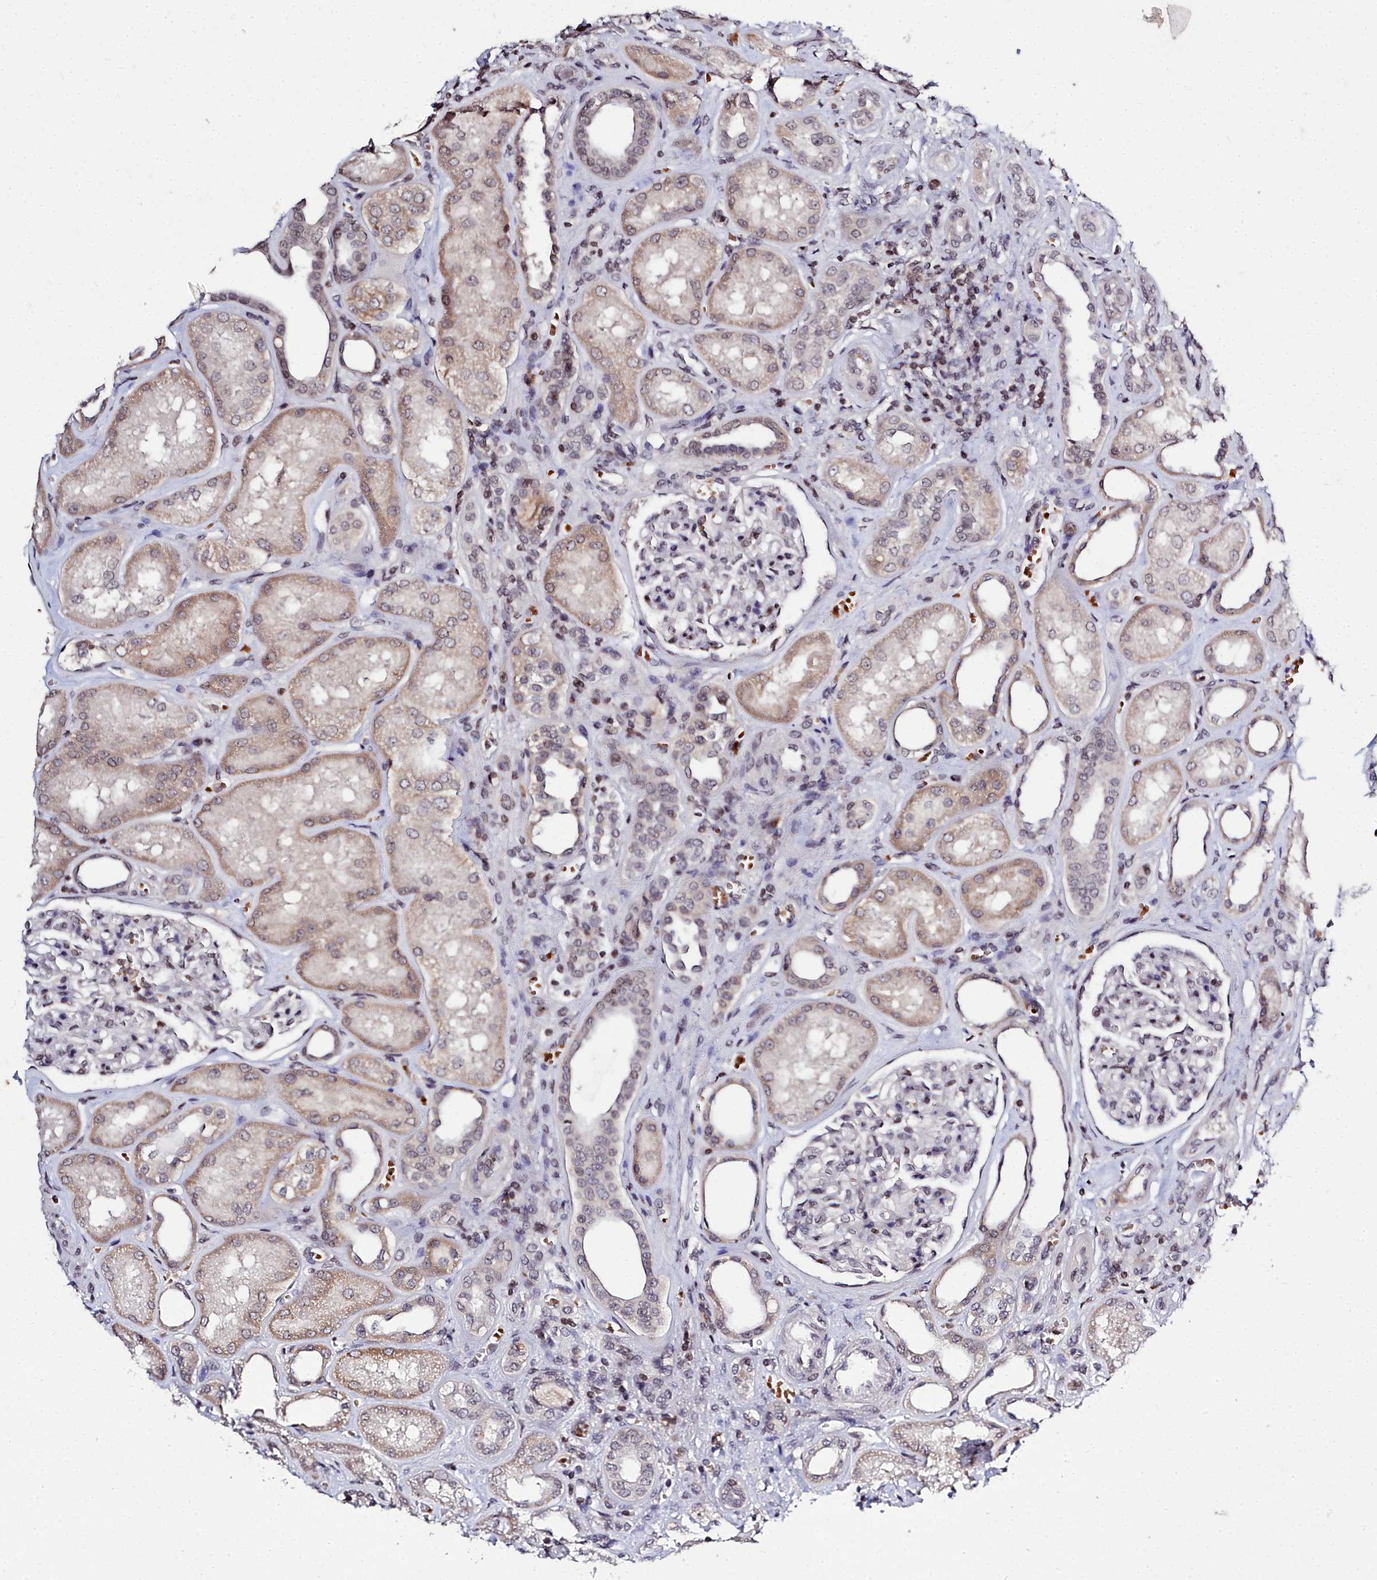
{"staining": {"intensity": "weak", "quantity": "25%-75%", "location": "nuclear"}, "tissue": "kidney", "cell_type": "Cells in glomeruli", "image_type": "normal", "snomed": [{"axis": "morphology", "description": "Normal tissue, NOS"}, {"axis": "morphology", "description": "Adenocarcinoma, NOS"}, {"axis": "topography", "description": "Kidney"}], "caption": "High-magnification brightfield microscopy of normal kidney stained with DAB (brown) and counterstained with hematoxylin (blue). cells in glomeruli exhibit weak nuclear positivity is present in about25%-75% of cells.", "gene": "FZD4", "patient": {"sex": "female", "age": 68}}